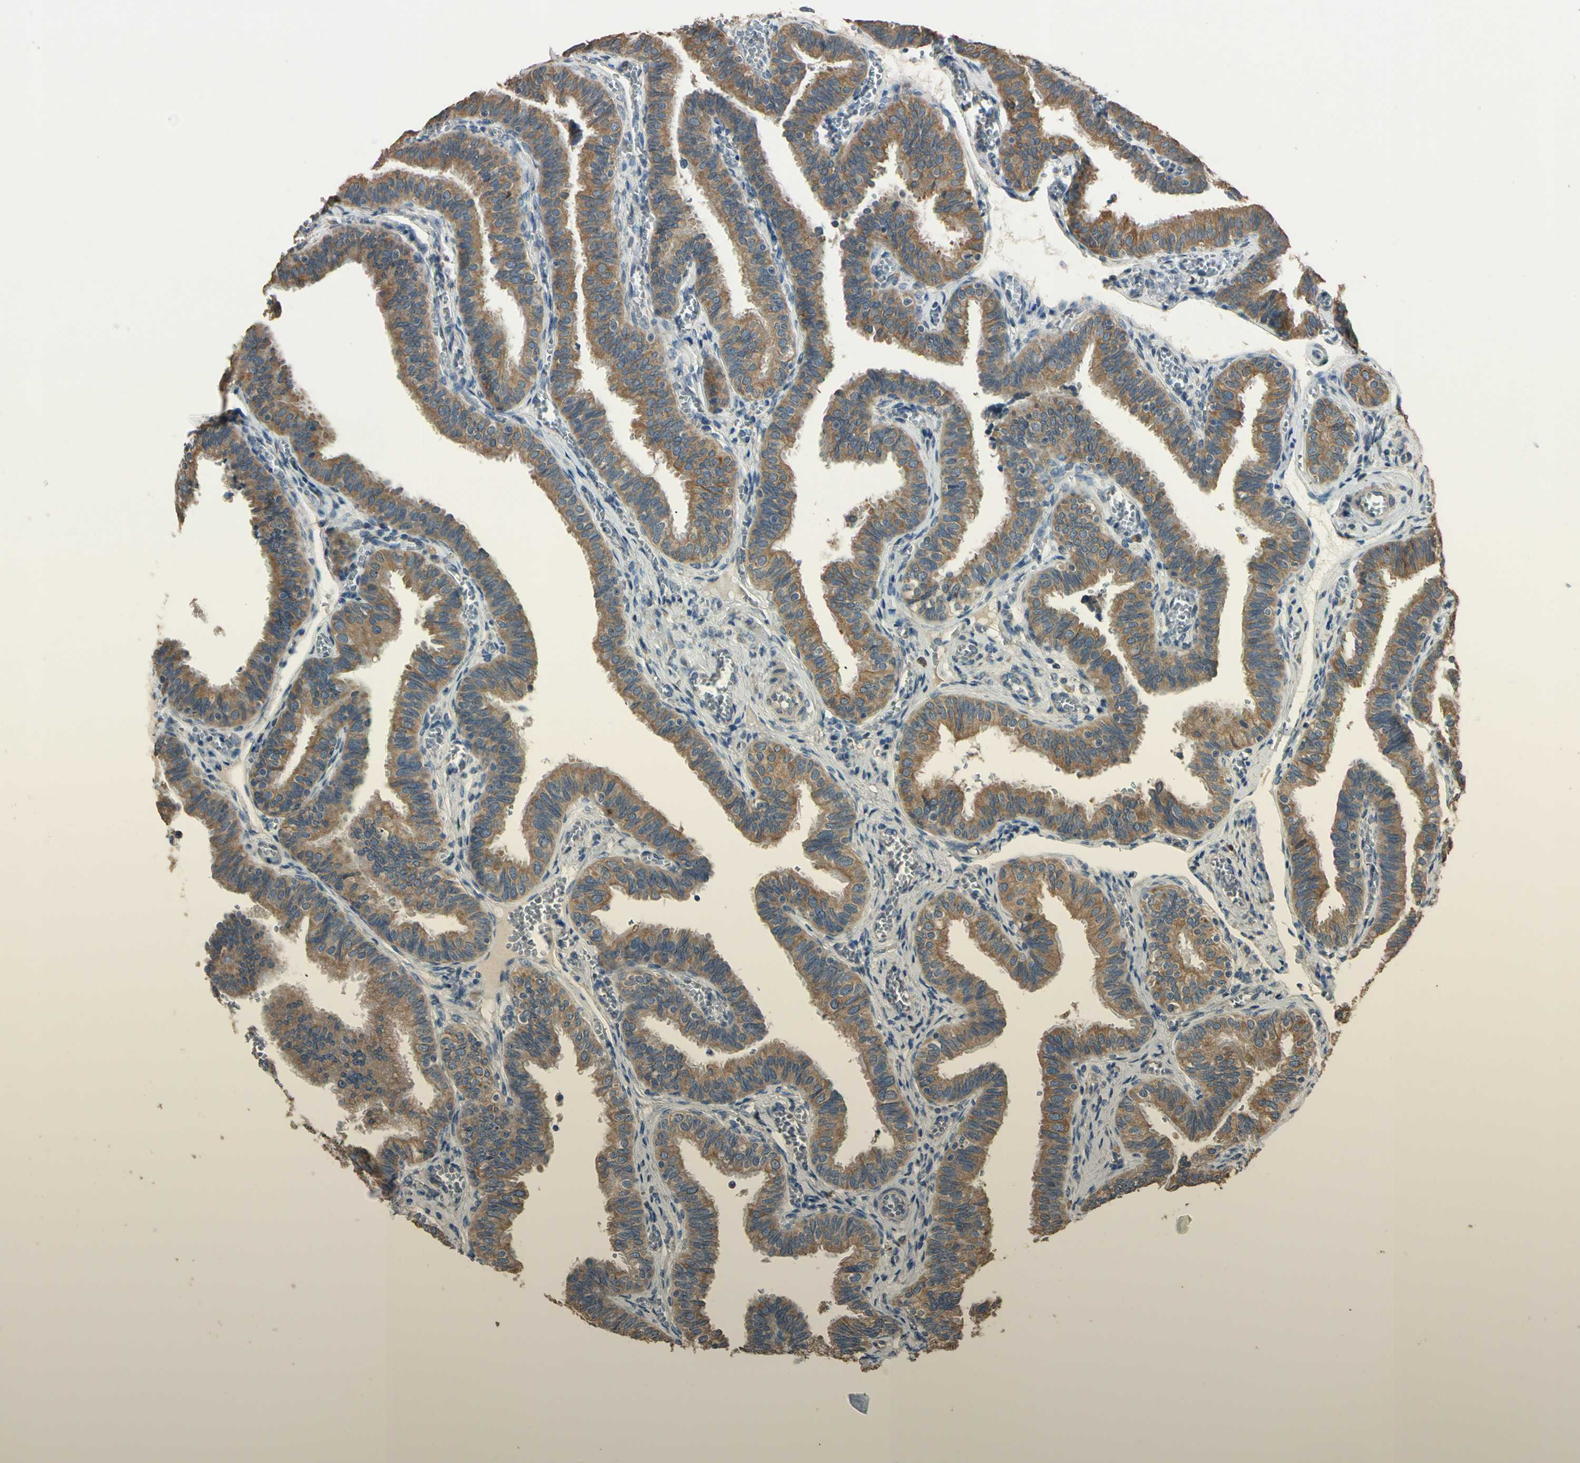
{"staining": {"intensity": "moderate", "quantity": ">75%", "location": "cytoplasmic/membranous"}, "tissue": "fallopian tube", "cell_type": "Glandular cells", "image_type": "normal", "snomed": [{"axis": "morphology", "description": "Normal tissue, NOS"}, {"axis": "topography", "description": "Fallopian tube"}], "caption": "An image showing moderate cytoplasmic/membranous expression in approximately >75% of glandular cells in benign fallopian tube, as visualized by brown immunohistochemical staining.", "gene": "STX18", "patient": {"sex": "female", "age": 46}}